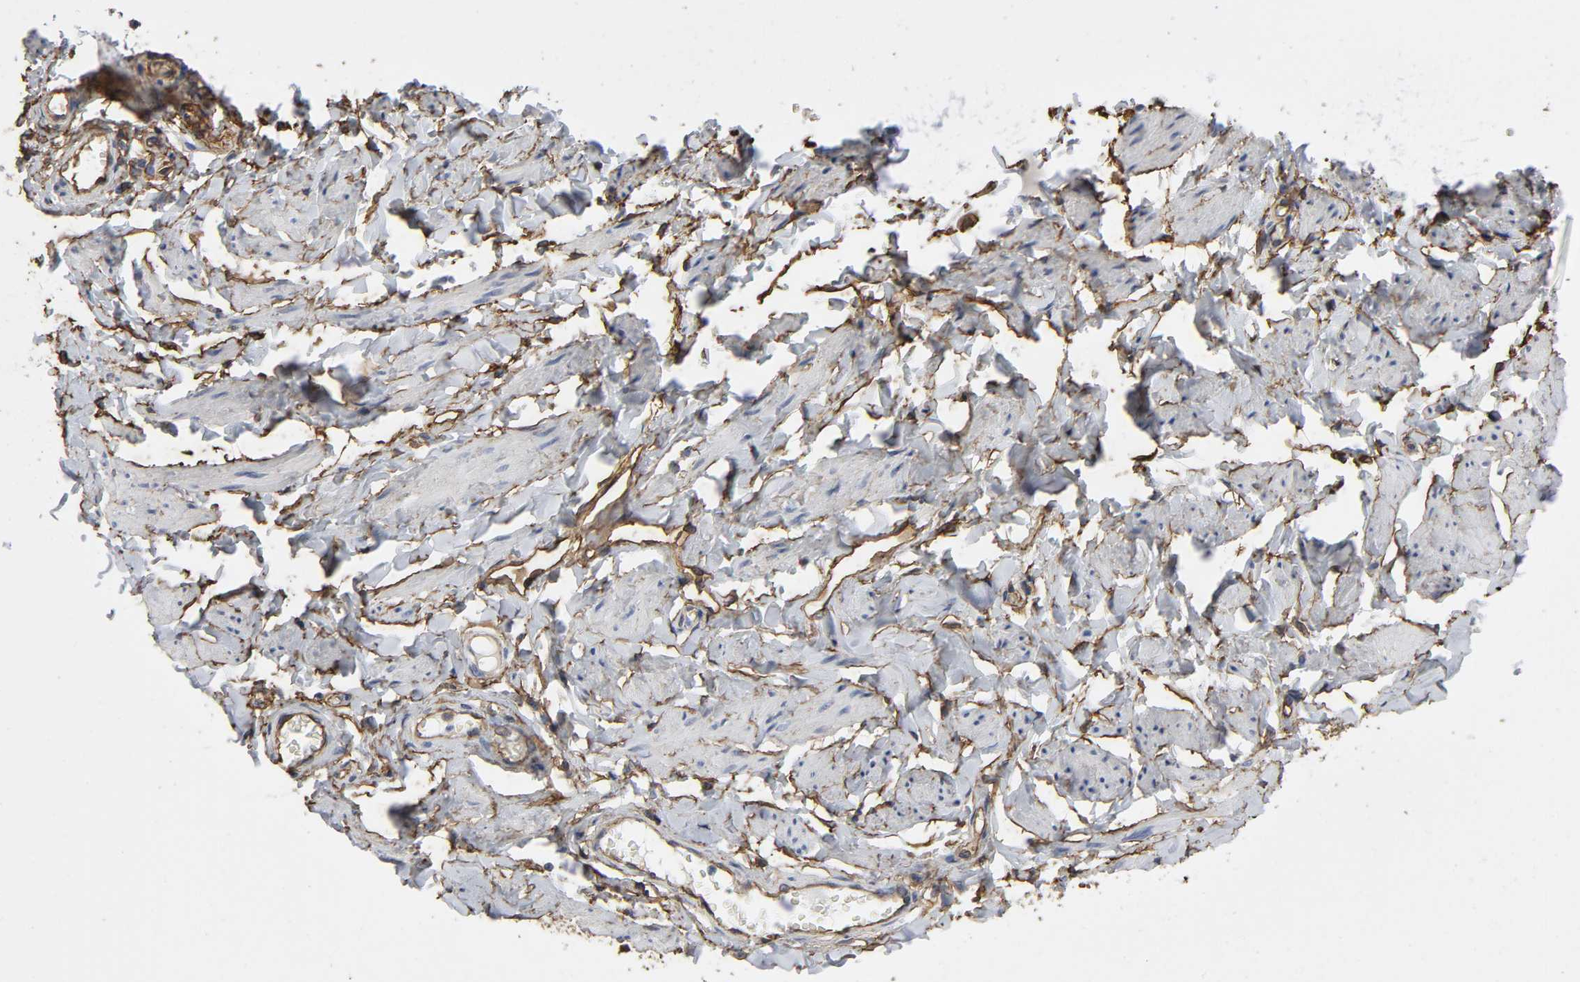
{"staining": {"intensity": "moderate", "quantity": "25%-75%", "location": "cytoplasmic/membranous"}, "tissue": "vagina", "cell_type": "Squamous epithelial cells", "image_type": "normal", "snomed": [{"axis": "morphology", "description": "Normal tissue, NOS"}, {"axis": "topography", "description": "Vagina"}], "caption": "The immunohistochemical stain highlights moderate cytoplasmic/membranous expression in squamous epithelial cells of unremarkable vagina.", "gene": "ANXA2", "patient": {"sex": "female", "age": 55}}